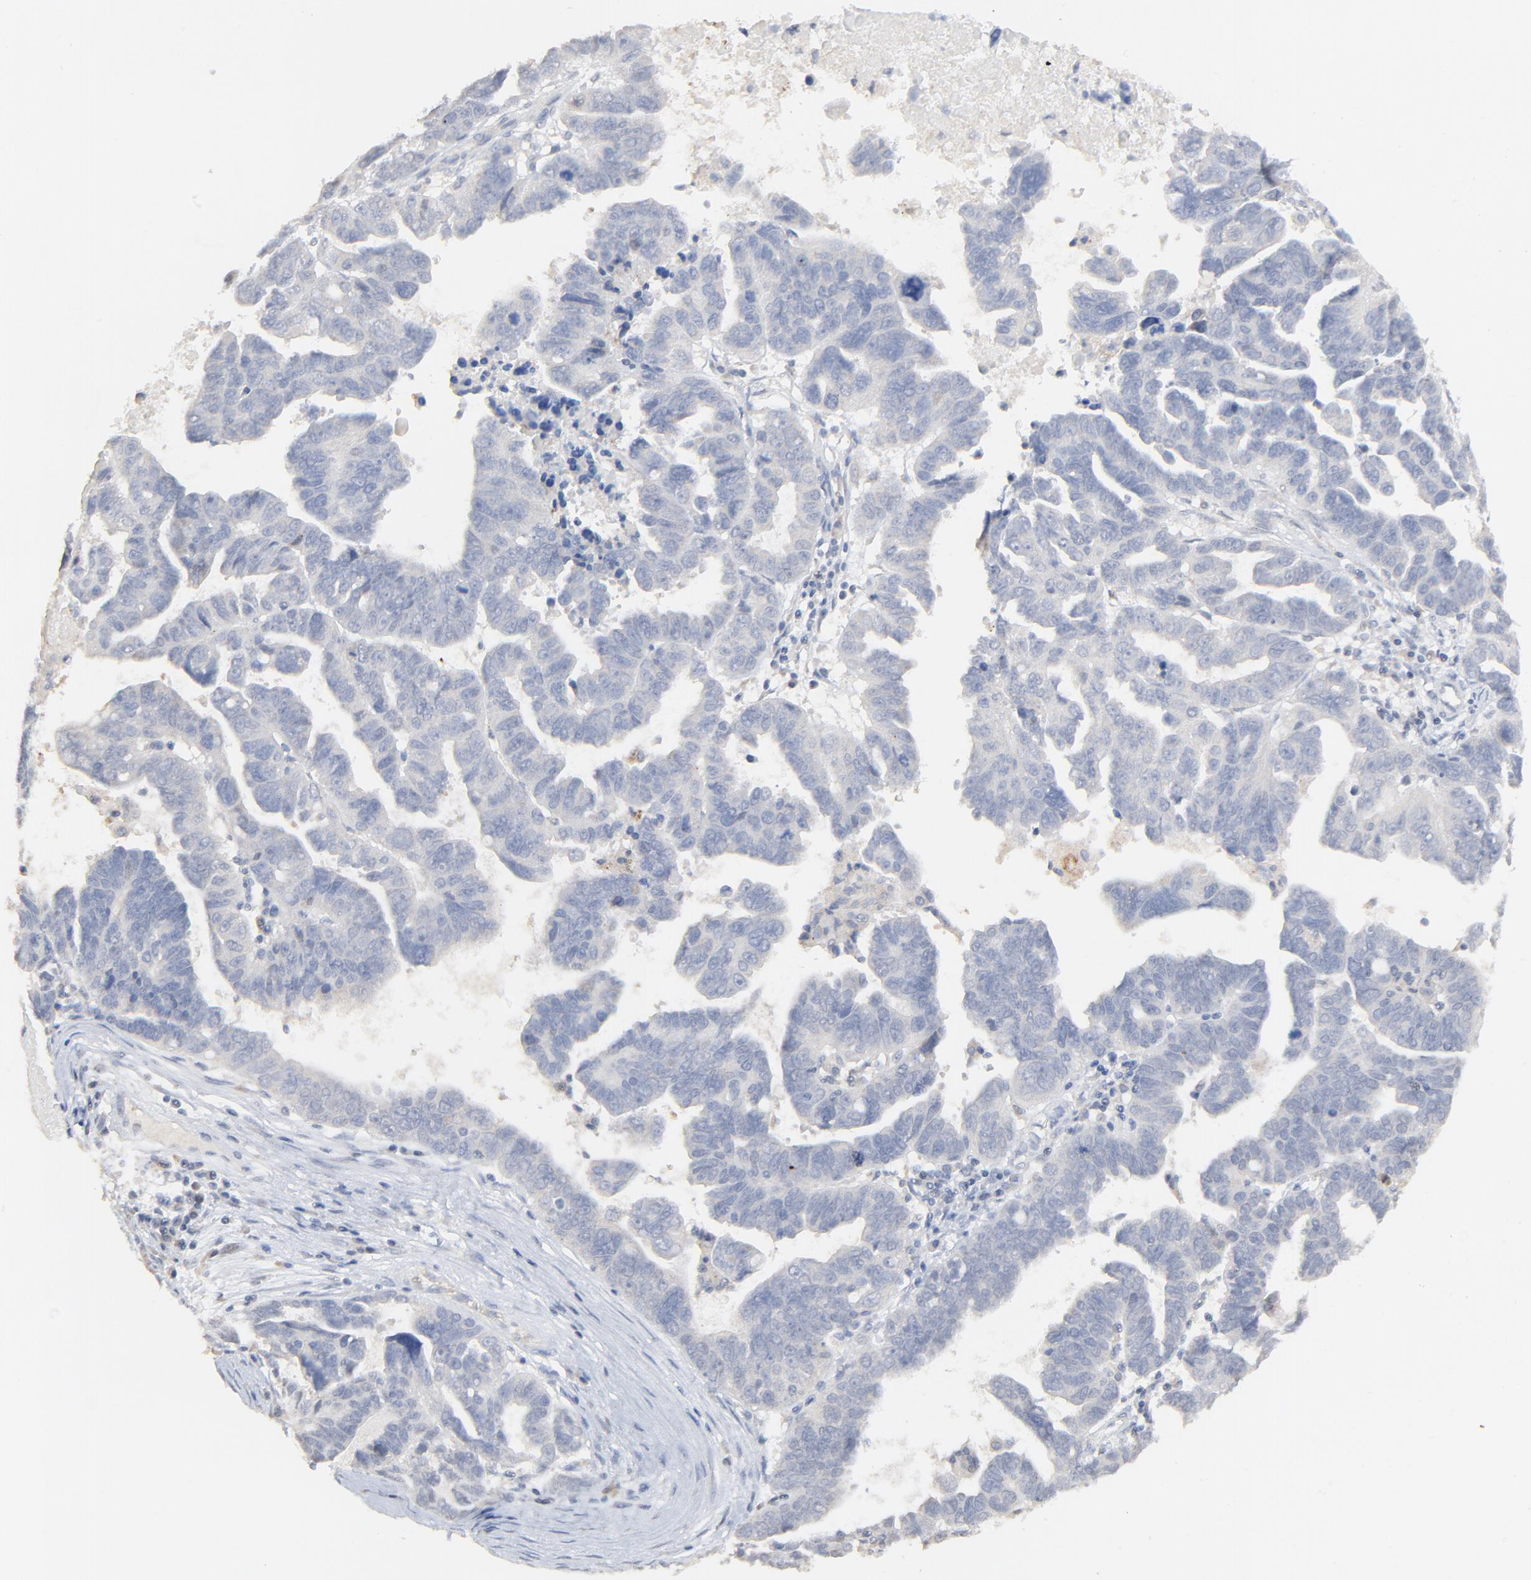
{"staining": {"intensity": "negative", "quantity": "none", "location": "none"}, "tissue": "ovarian cancer", "cell_type": "Tumor cells", "image_type": "cancer", "snomed": [{"axis": "morphology", "description": "Carcinoma, endometroid"}, {"axis": "morphology", "description": "Cystadenocarcinoma, serous, NOS"}, {"axis": "topography", "description": "Ovary"}], "caption": "The IHC image has no significant expression in tumor cells of ovarian endometroid carcinoma tissue.", "gene": "FANCB", "patient": {"sex": "female", "age": 45}}